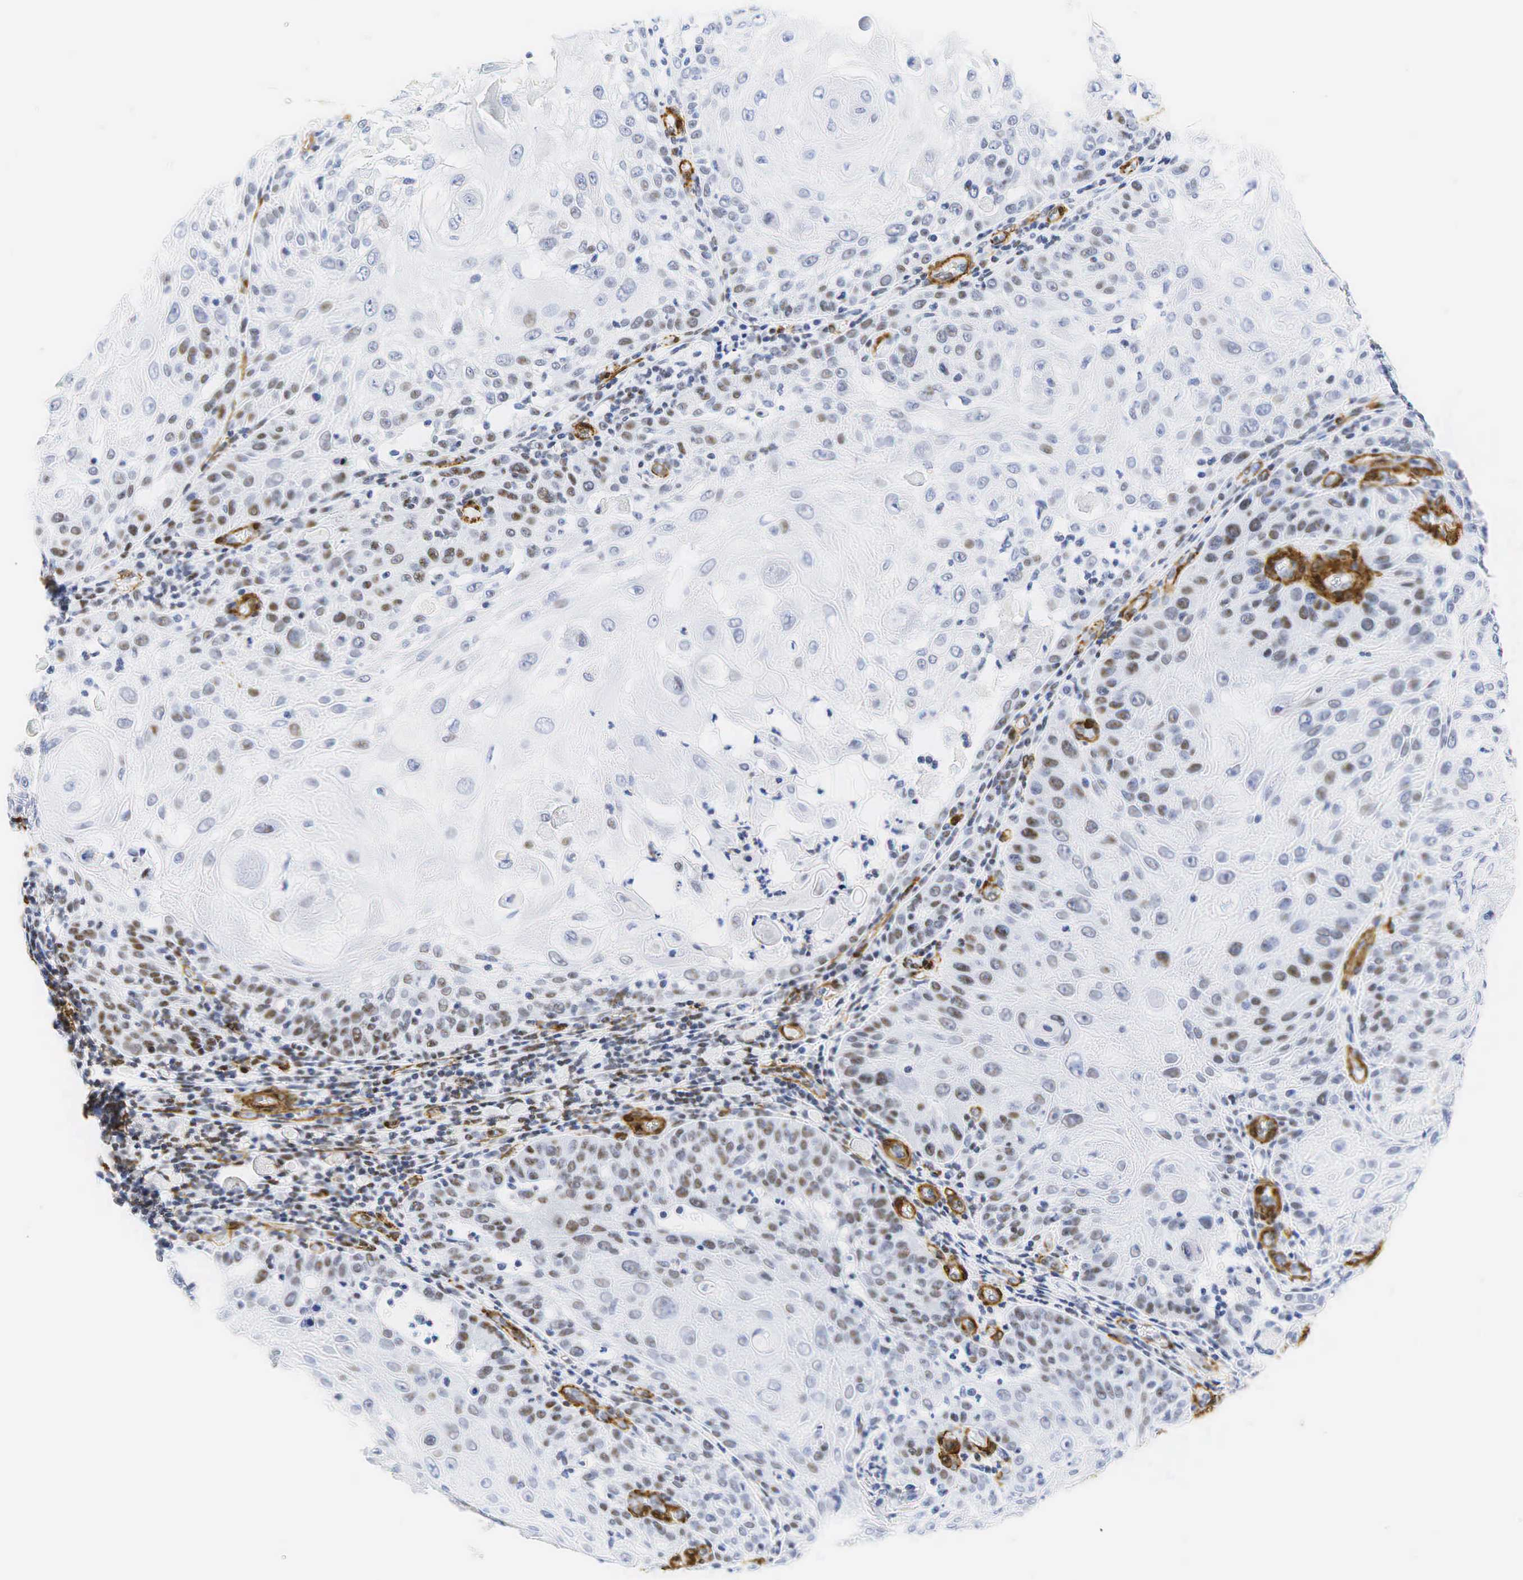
{"staining": {"intensity": "moderate", "quantity": "<25%", "location": "nuclear"}, "tissue": "skin cancer", "cell_type": "Tumor cells", "image_type": "cancer", "snomed": [{"axis": "morphology", "description": "Squamous cell carcinoma, NOS"}, {"axis": "topography", "description": "Skin"}], "caption": "A histopathology image of skin cancer (squamous cell carcinoma) stained for a protein demonstrates moderate nuclear brown staining in tumor cells.", "gene": "ACTA2", "patient": {"sex": "female", "age": 74}}